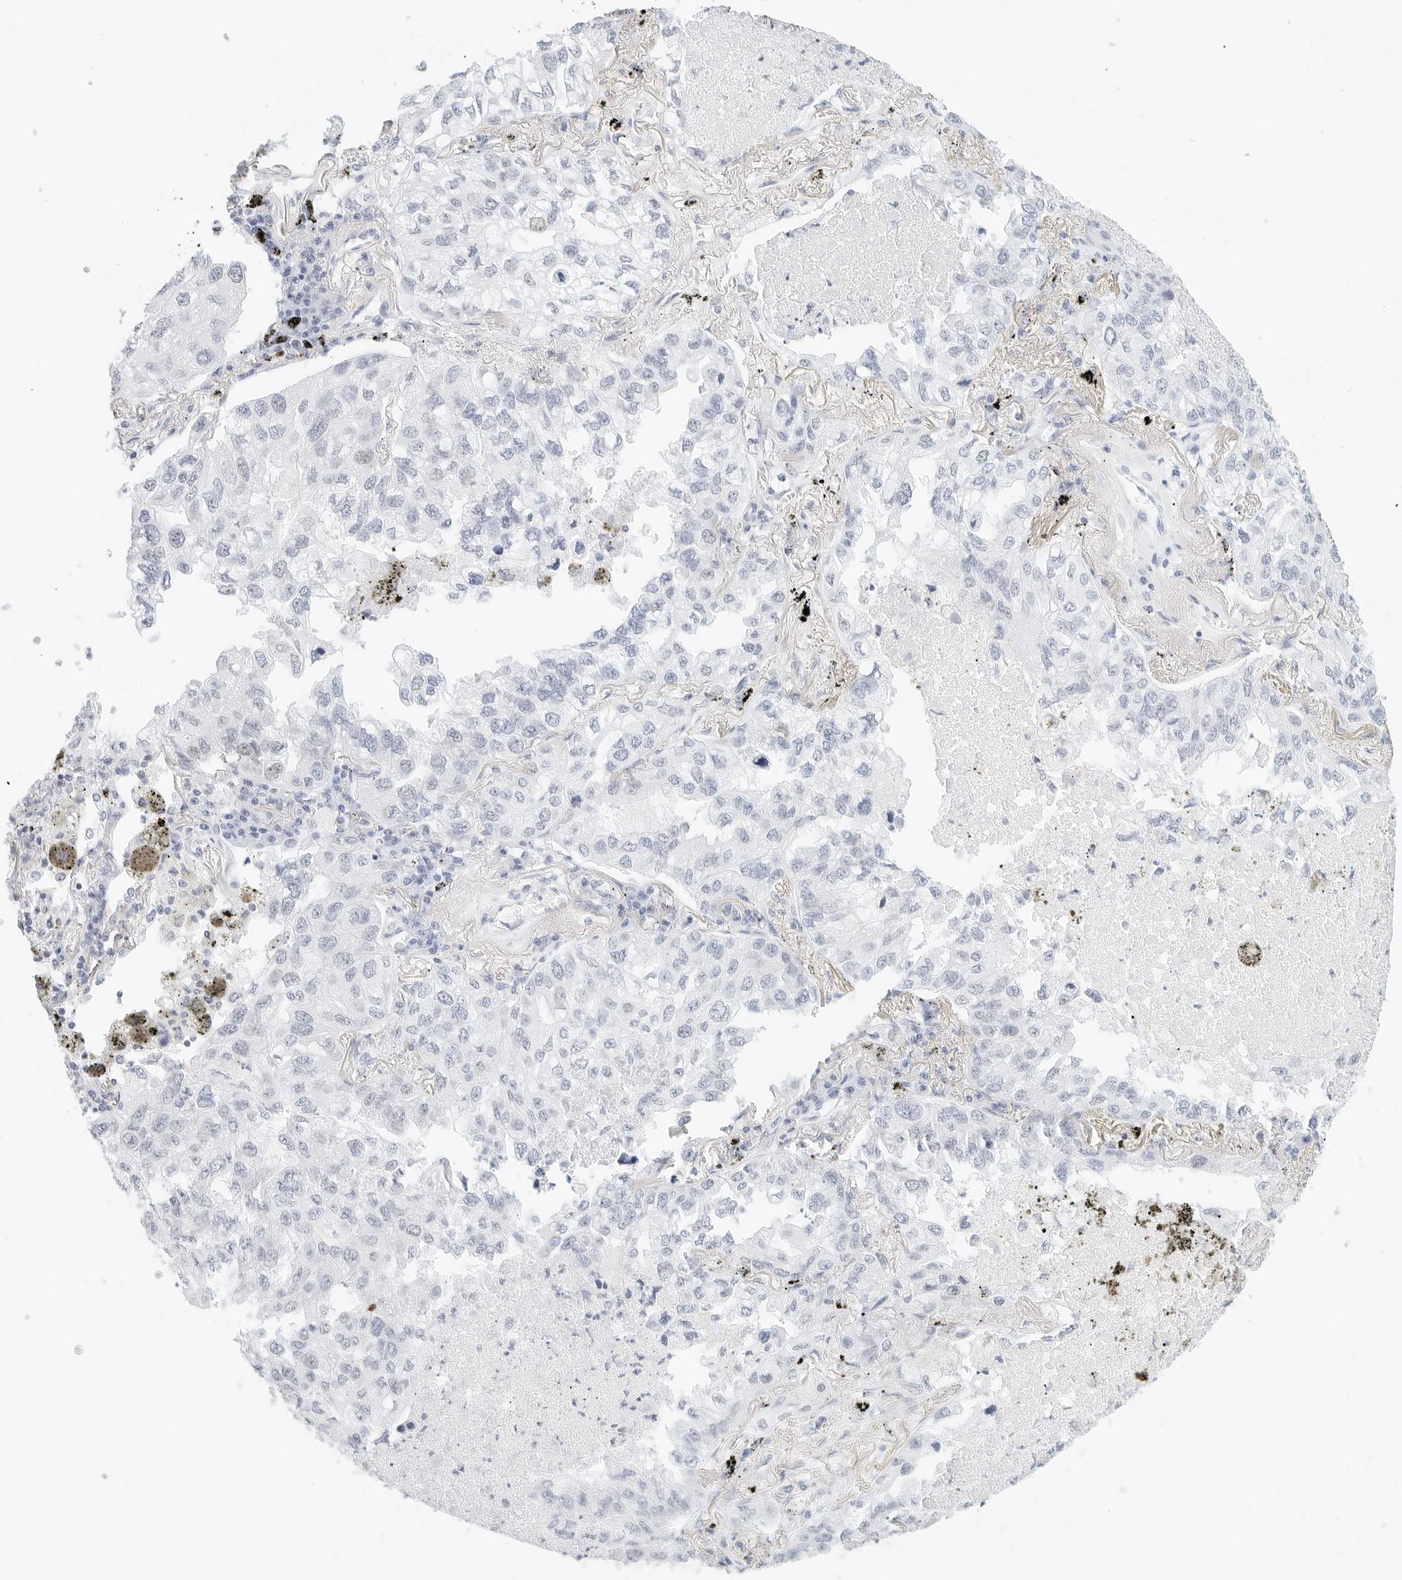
{"staining": {"intensity": "negative", "quantity": "none", "location": "none"}, "tissue": "lung cancer", "cell_type": "Tumor cells", "image_type": "cancer", "snomed": [{"axis": "morphology", "description": "Adenocarcinoma, NOS"}, {"axis": "topography", "description": "Lung"}], "caption": "Tumor cells are negative for protein expression in human lung adenocarcinoma. (Stains: DAB immunohistochemistry with hematoxylin counter stain, Microscopy: brightfield microscopy at high magnification).", "gene": "CD22", "patient": {"sex": "male", "age": 65}}